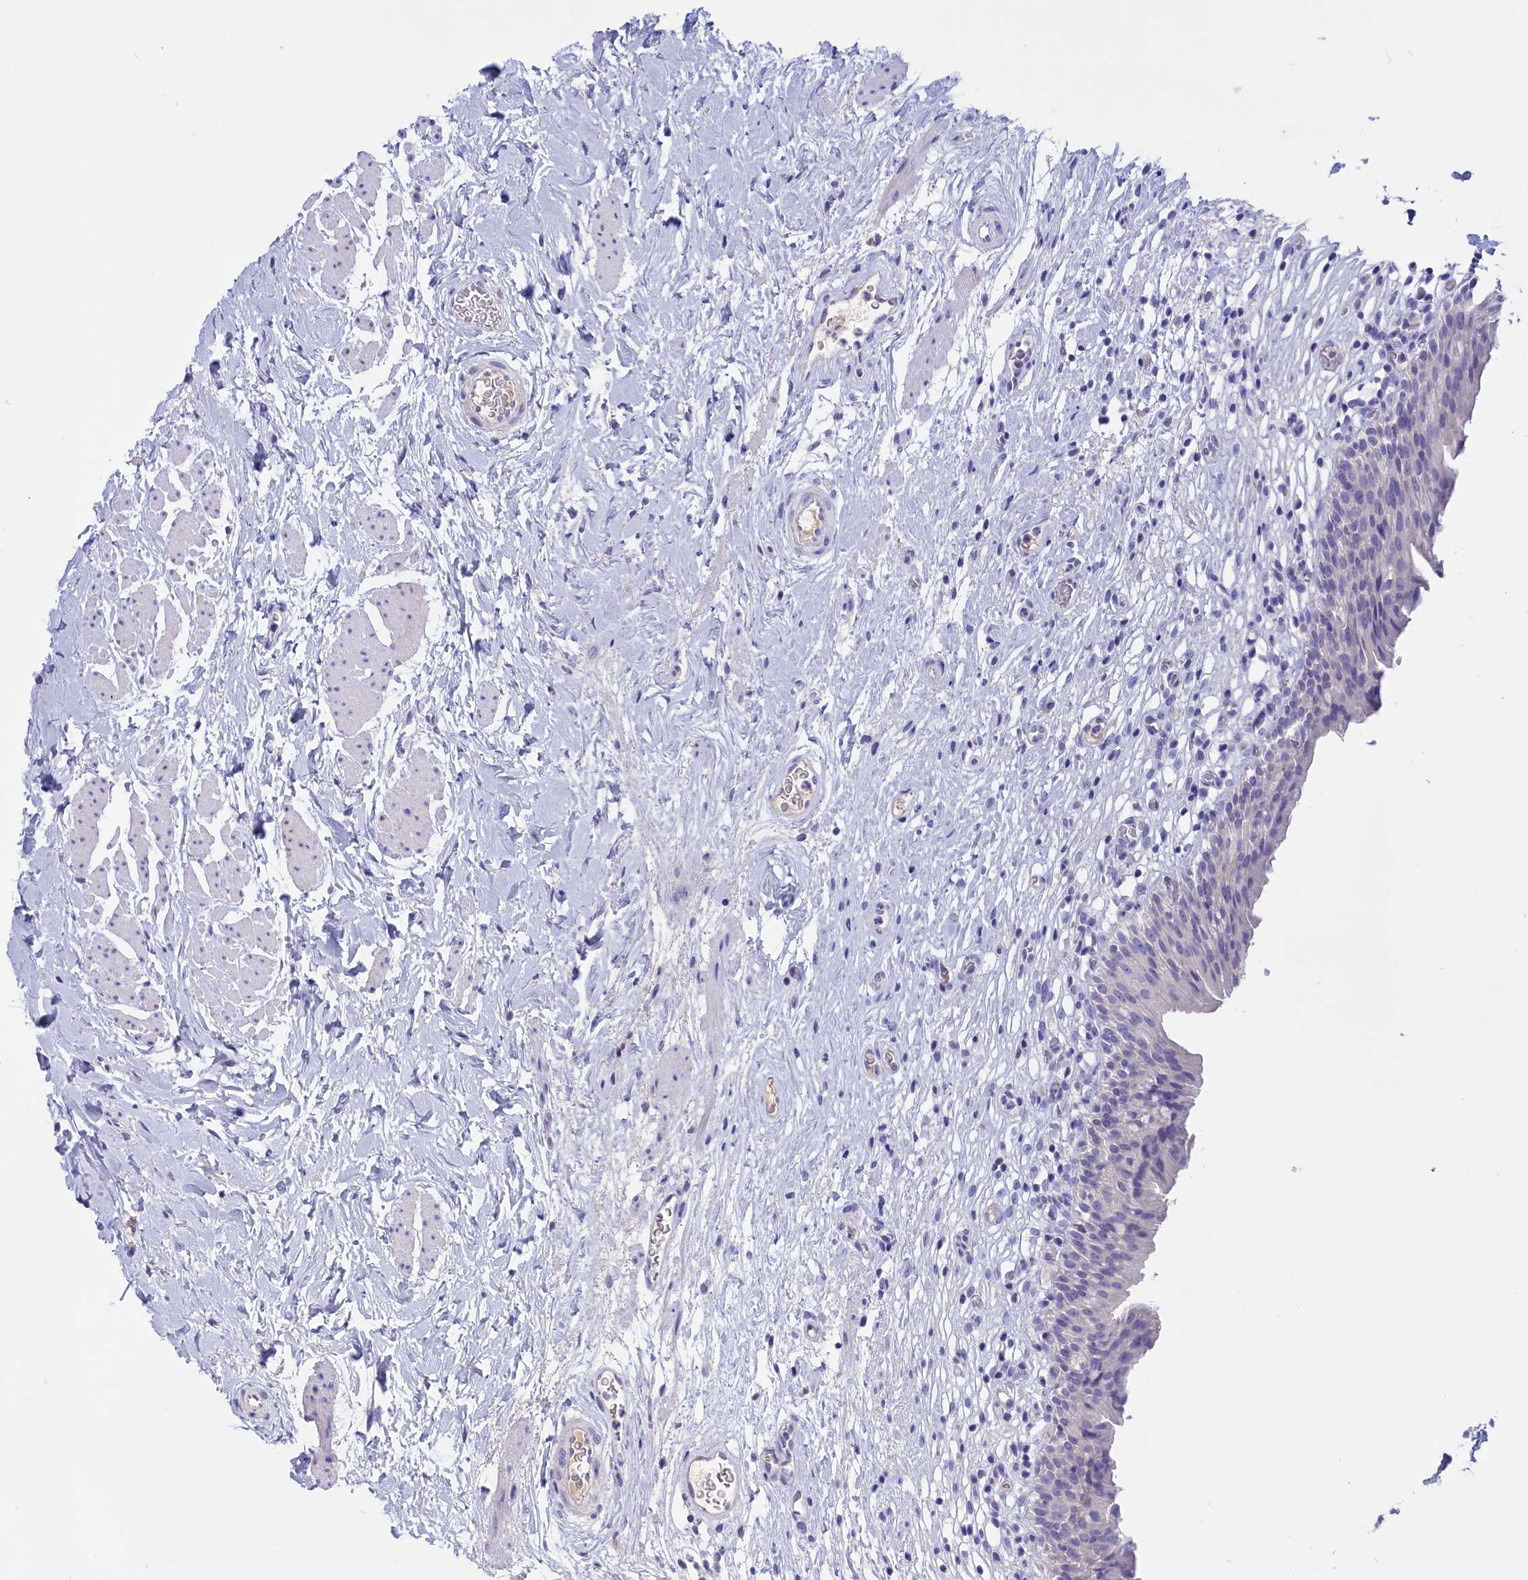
{"staining": {"intensity": "negative", "quantity": "none", "location": "none"}, "tissue": "urinary bladder", "cell_type": "Urothelial cells", "image_type": "normal", "snomed": [{"axis": "morphology", "description": "Normal tissue, NOS"}, {"axis": "morphology", "description": "Inflammation, NOS"}, {"axis": "topography", "description": "Urinary bladder"}], "caption": "Human urinary bladder stained for a protein using immunohistochemistry reveals no positivity in urothelial cells.", "gene": "ADGRA1", "patient": {"sex": "male", "age": 63}}